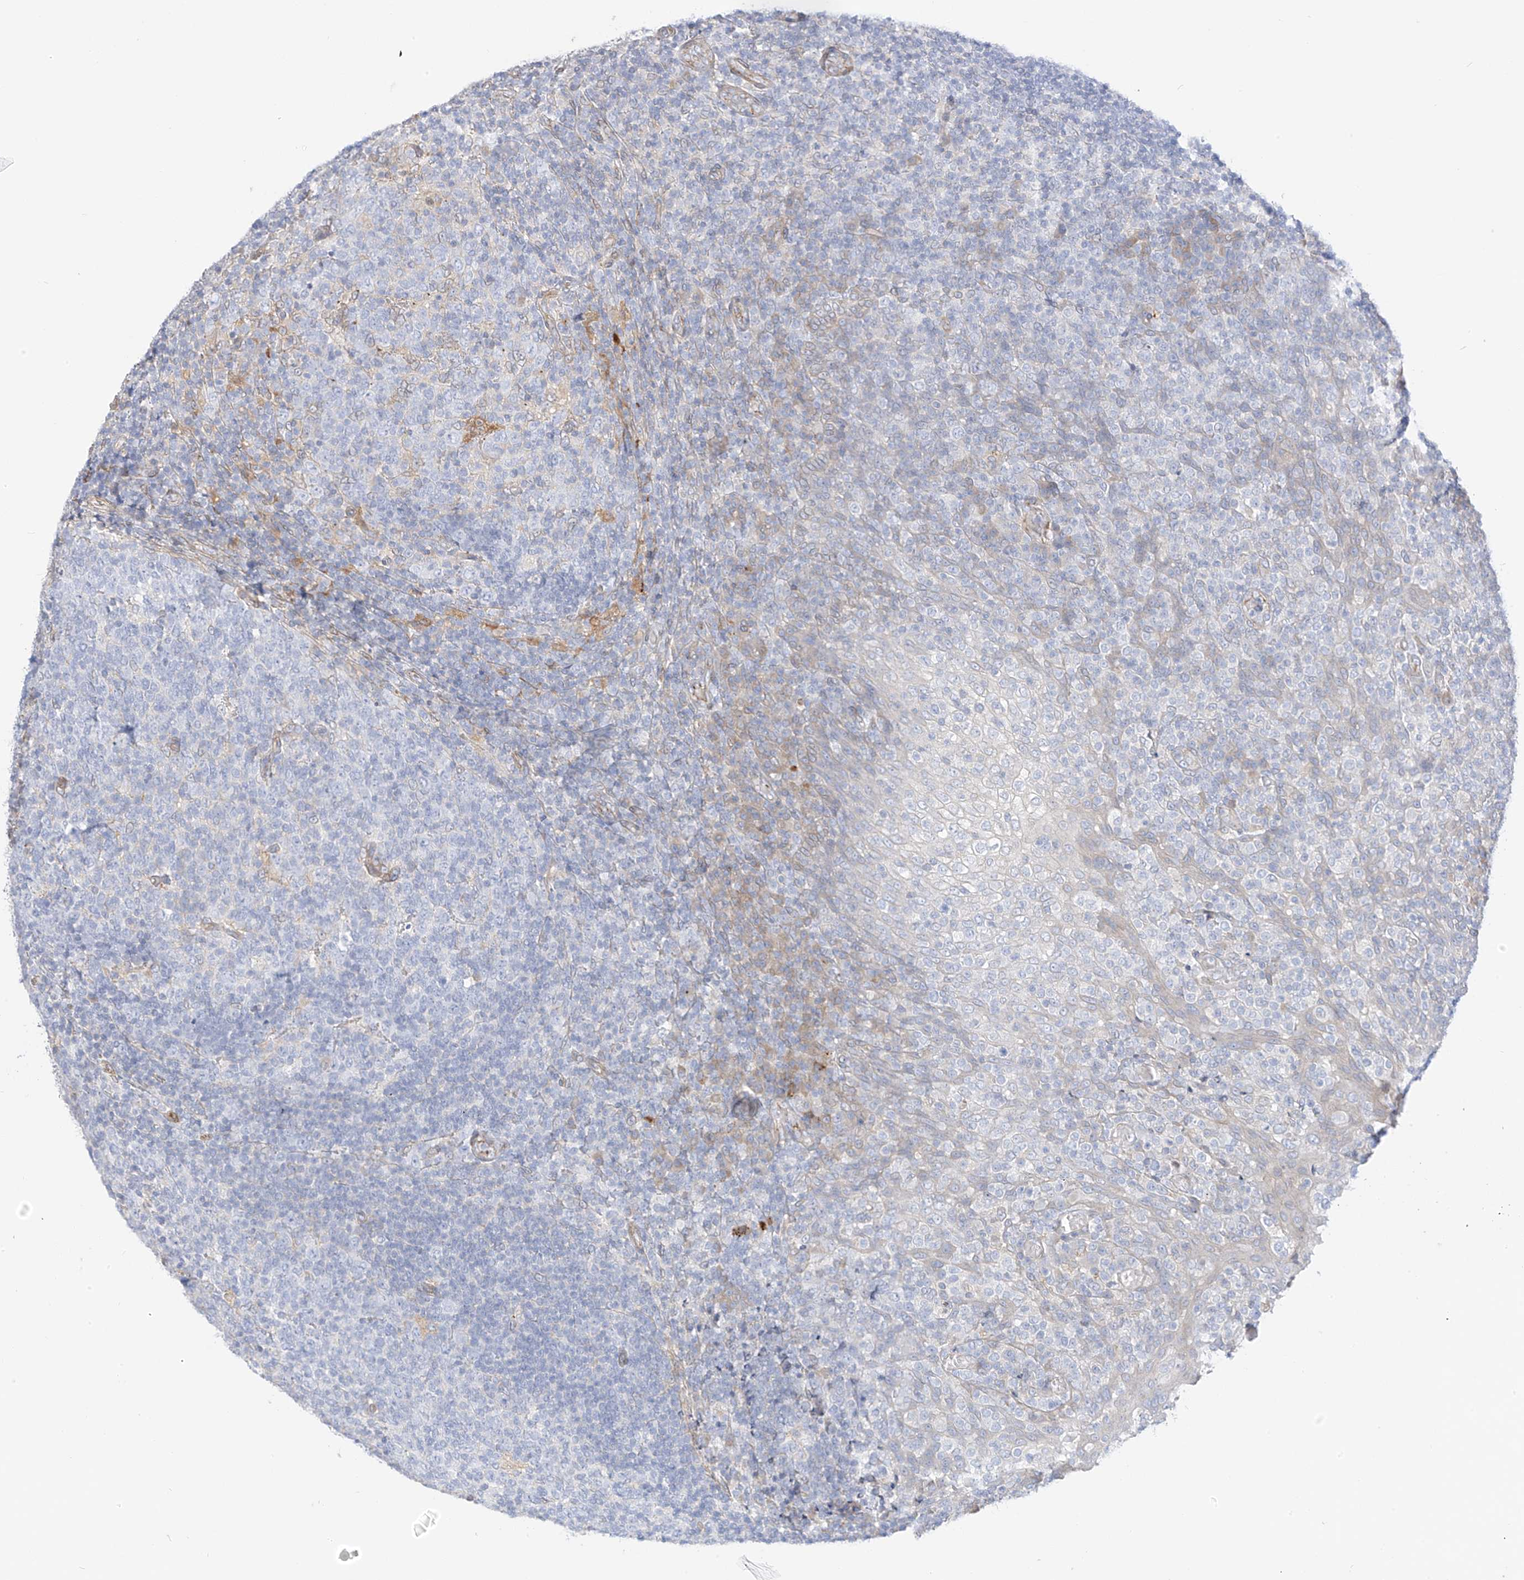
{"staining": {"intensity": "negative", "quantity": "none", "location": "none"}, "tissue": "tonsil", "cell_type": "Germinal center cells", "image_type": "normal", "snomed": [{"axis": "morphology", "description": "Normal tissue, NOS"}, {"axis": "topography", "description": "Tonsil"}], "caption": "Immunohistochemistry (IHC) image of benign human tonsil stained for a protein (brown), which demonstrates no staining in germinal center cells. Nuclei are stained in blue.", "gene": "PCYOX1", "patient": {"sex": "female", "age": 19}}